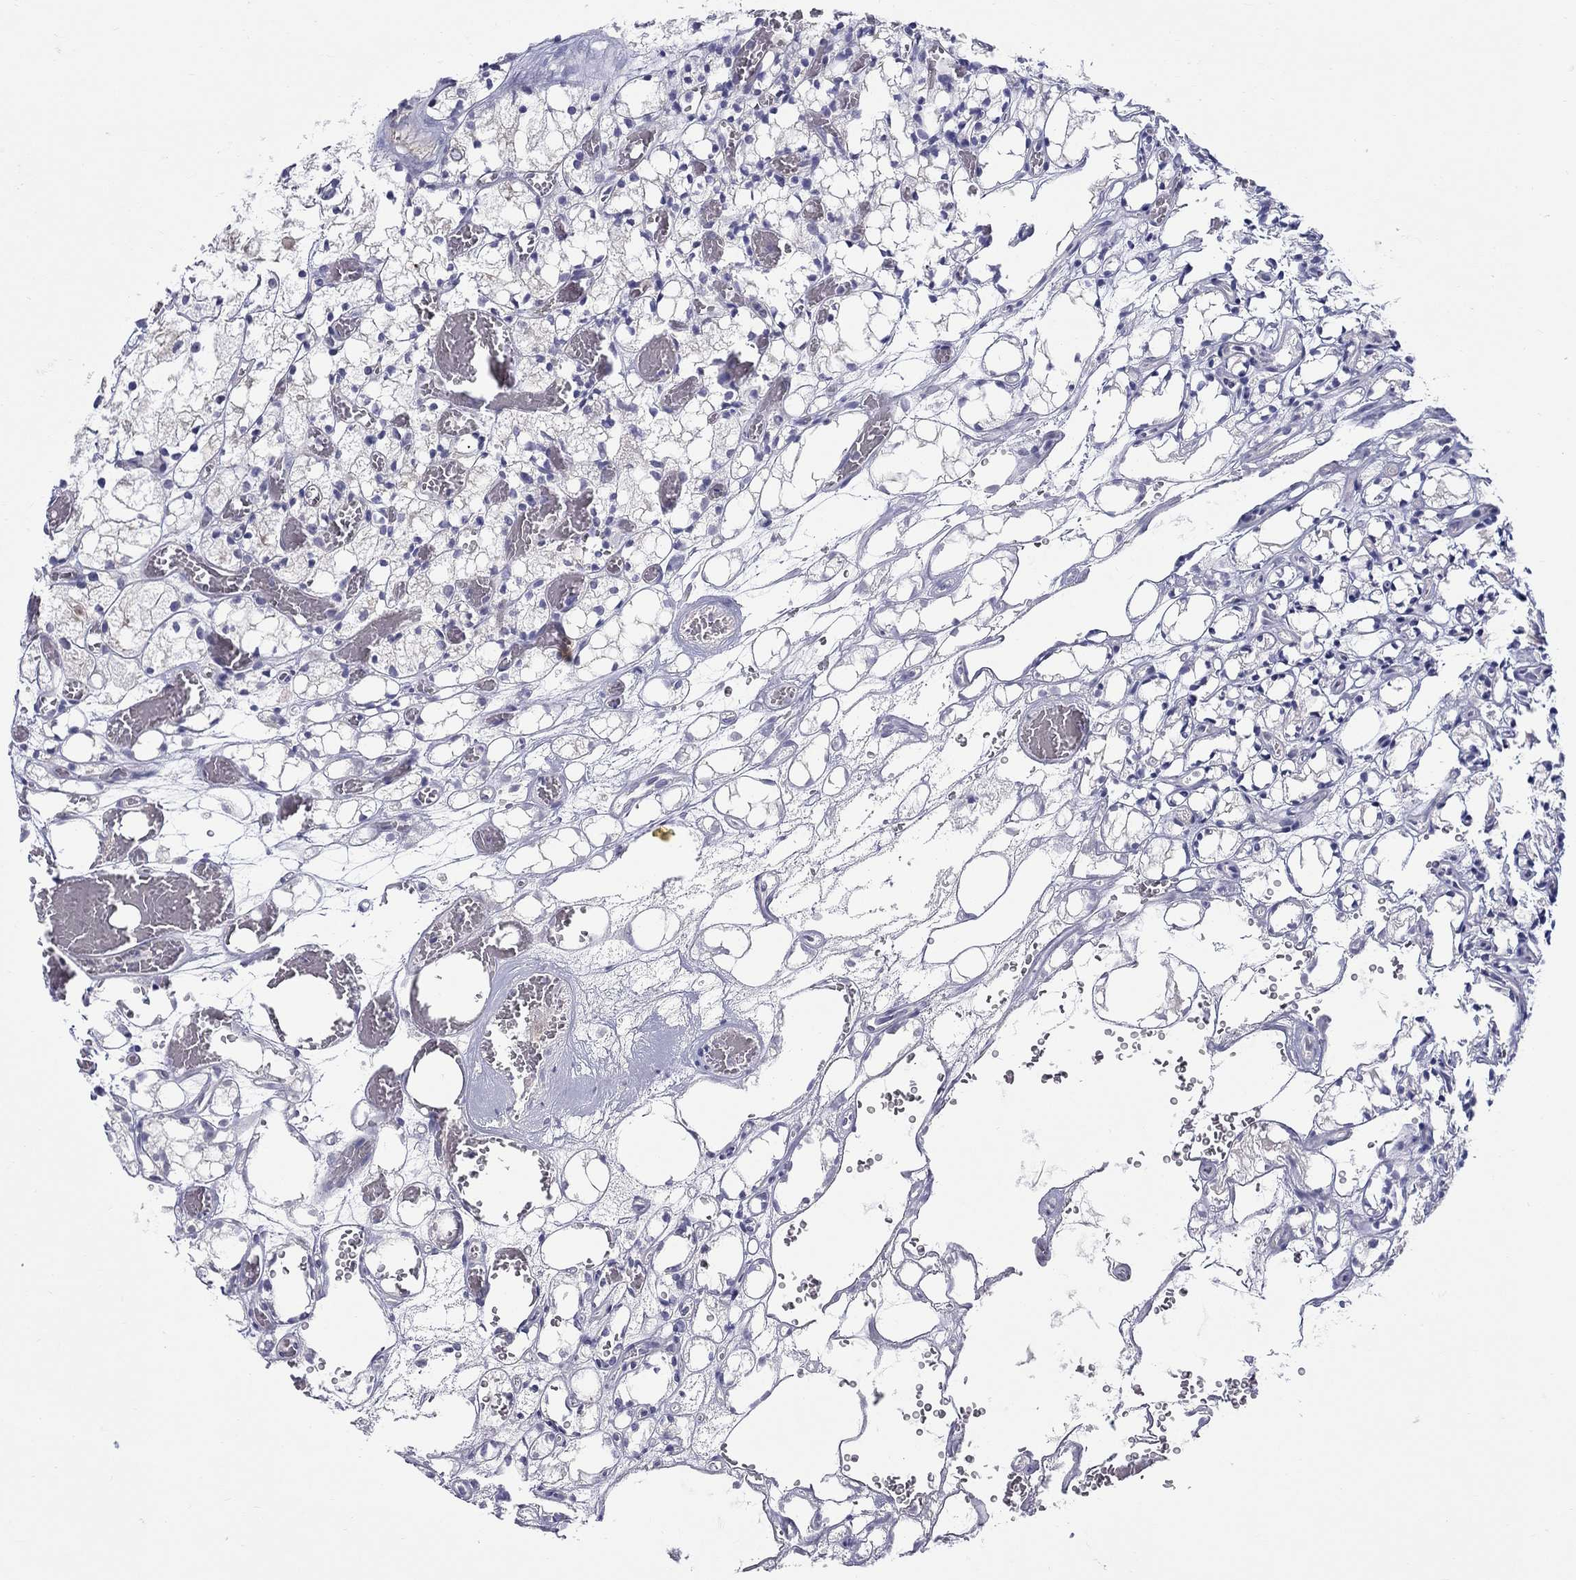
{"staining": {"intensity": "negative", "quantity": "none", "location": "none"}, "tissue": "renal cancer", "cell_type": "Tumor cells", "image_type": "cancer", "snomed": [{"axis": "morphology", "description": "Adenocarcinoma, NOS"}, {"axis": "topography", "description": "Kidney"}], "caption": "Immunohistochemistry photomicrograph of neoplastic tissue: human renal cancer stained with DAB (3,3'-diaminobenzidine) displays no significant protein staining in tumor cells.", "gene": "QRFPR", "patient": {"sex": "female", "age": 69}}